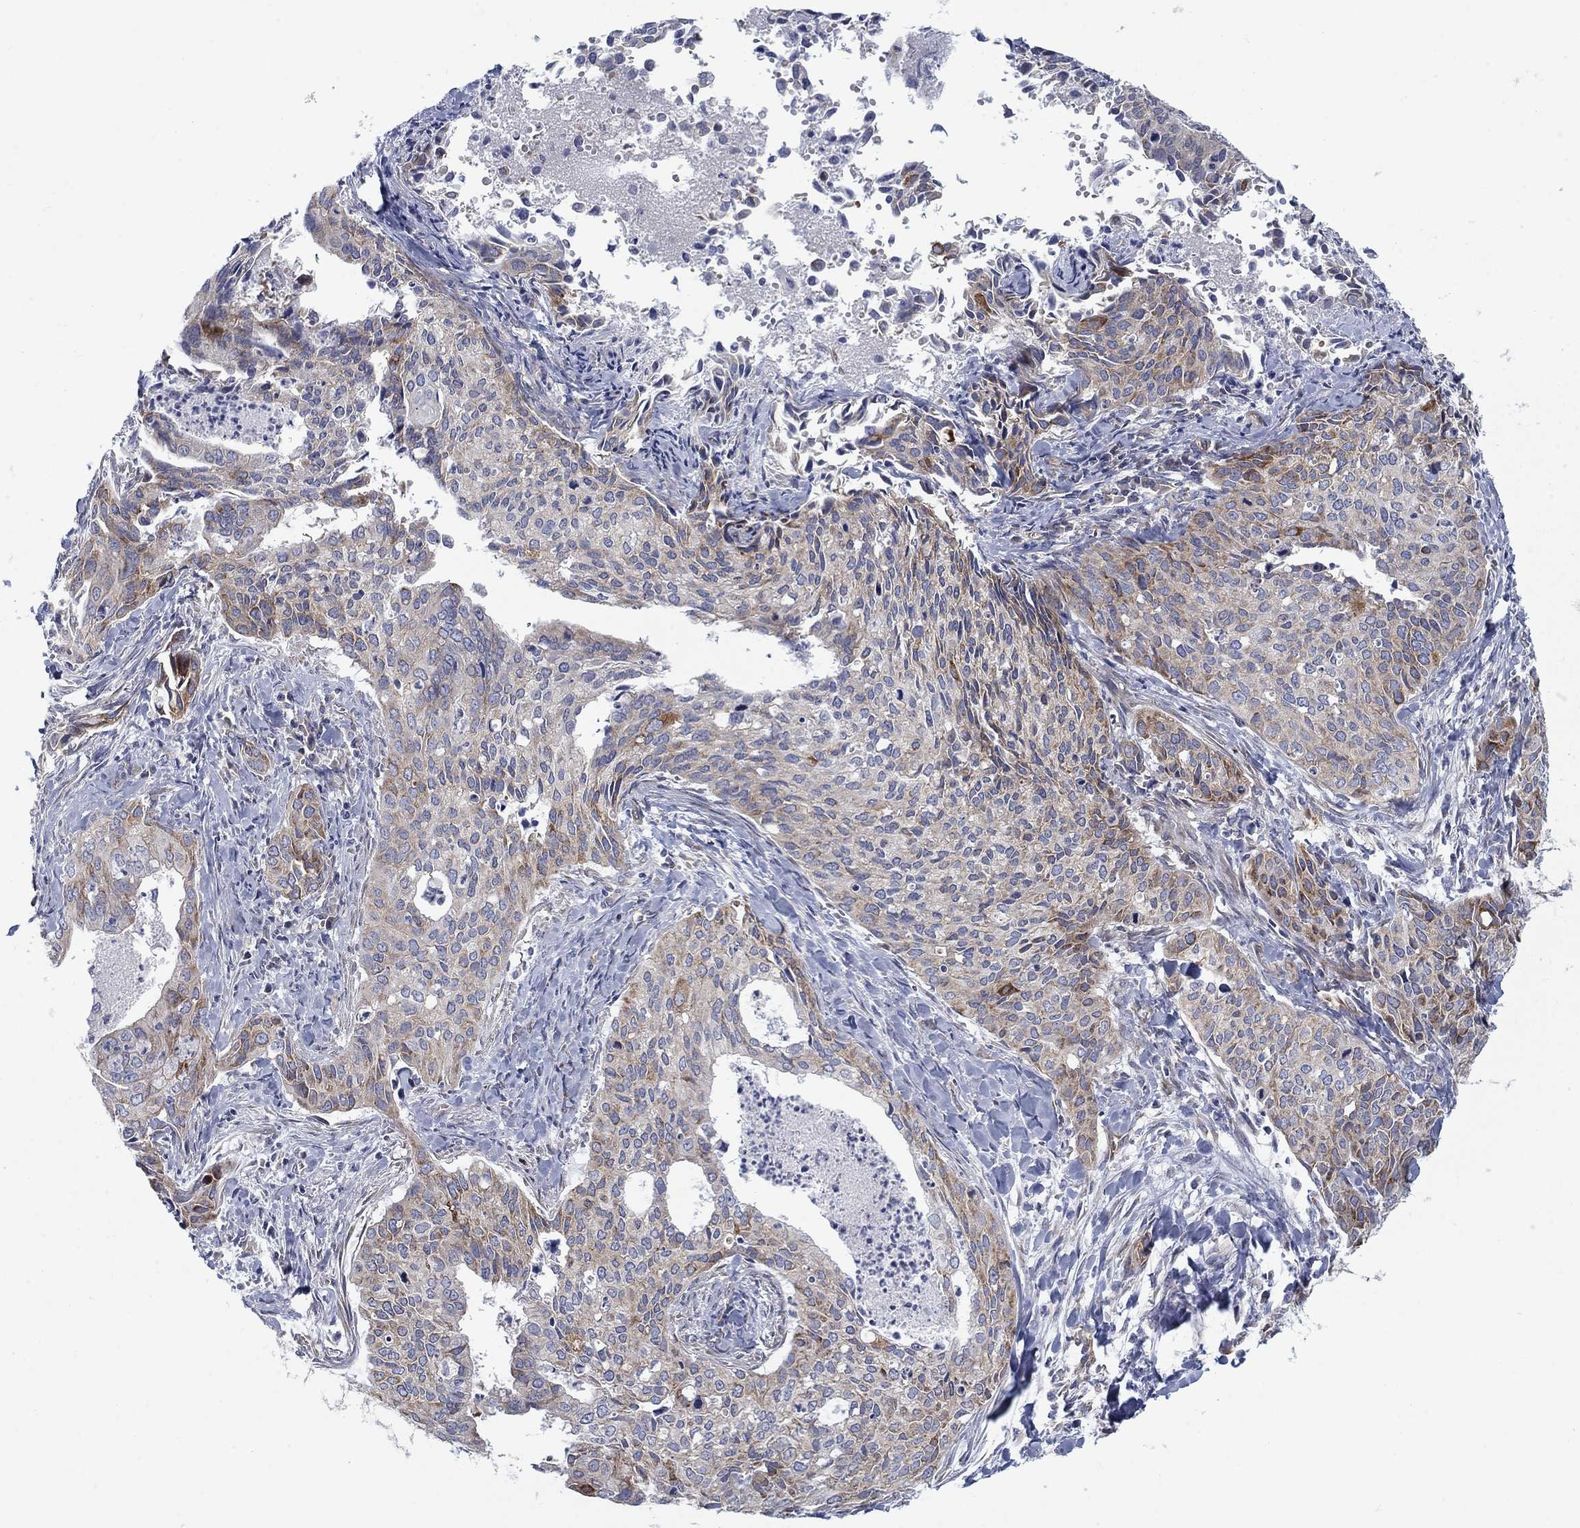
{"staining": {"intensity": "strong", "quantity": "<25%", "location": "cytoplasmic/membranous"}, "tissue": "cervical cancer", "cell_type": "Tumor cells", "image_type": "cancer", "snomed": [{"axis": "morphology", "description": "Squamous cell carcinoma, NOS"}, {"axis": "topography", "description": "Cervix"}], "caption": "Cervical cancer (squamous cell carcinoma) tissue displays strong cytoplasmic/membranous staining in about <25% of tumor cells, visualized by immunohistochemistry. (Brightfield microscopy of DAB IHC at high magnification).", "gene": "FXR1", "patient": {"sex": "female", "age": 29}}